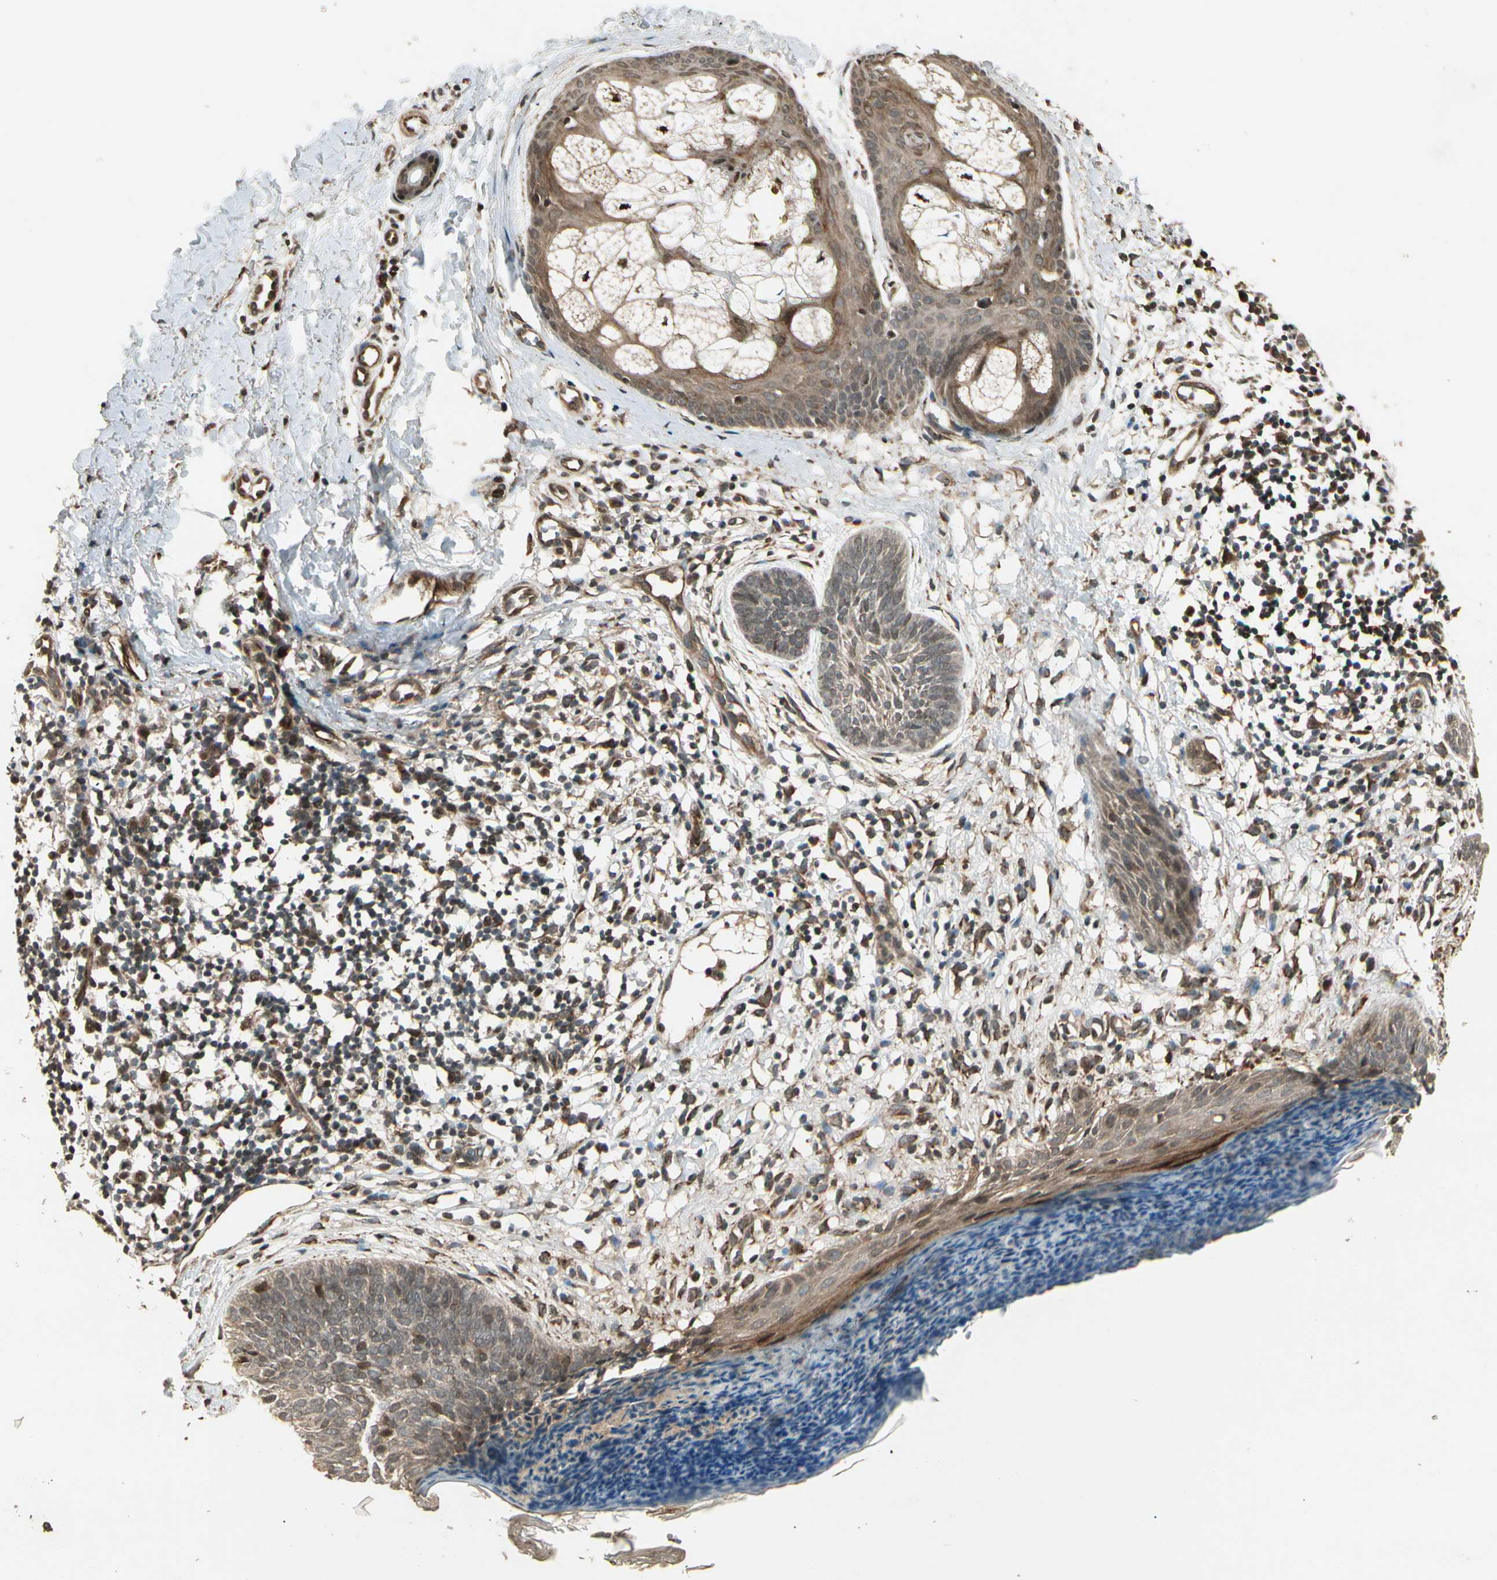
{"staining": {"intensity": "moderate", "quantity": "<25%", "location": "cytoplasmic/membranous"}, "tissue": "skin cancer", "cell_type": "Tumor cells", "image_type": "cancer", "snomed": [{"axis": "morphology", "description": "Normal tissue, NOS"}, {"axis": "morphology", "description": "Basal cell carcinoma"}, {"axis": "topography", "description": "Skin"}], "caption": "There is low levels of moderate cytoplasmic/membranous positivity in tumor cells of skin cancer (basal cell carcinoma), as demonstrated by immunohistochemical staining (brown color).", "gene": "GLUL", "patient": {"sex": "male", "age": 71}}